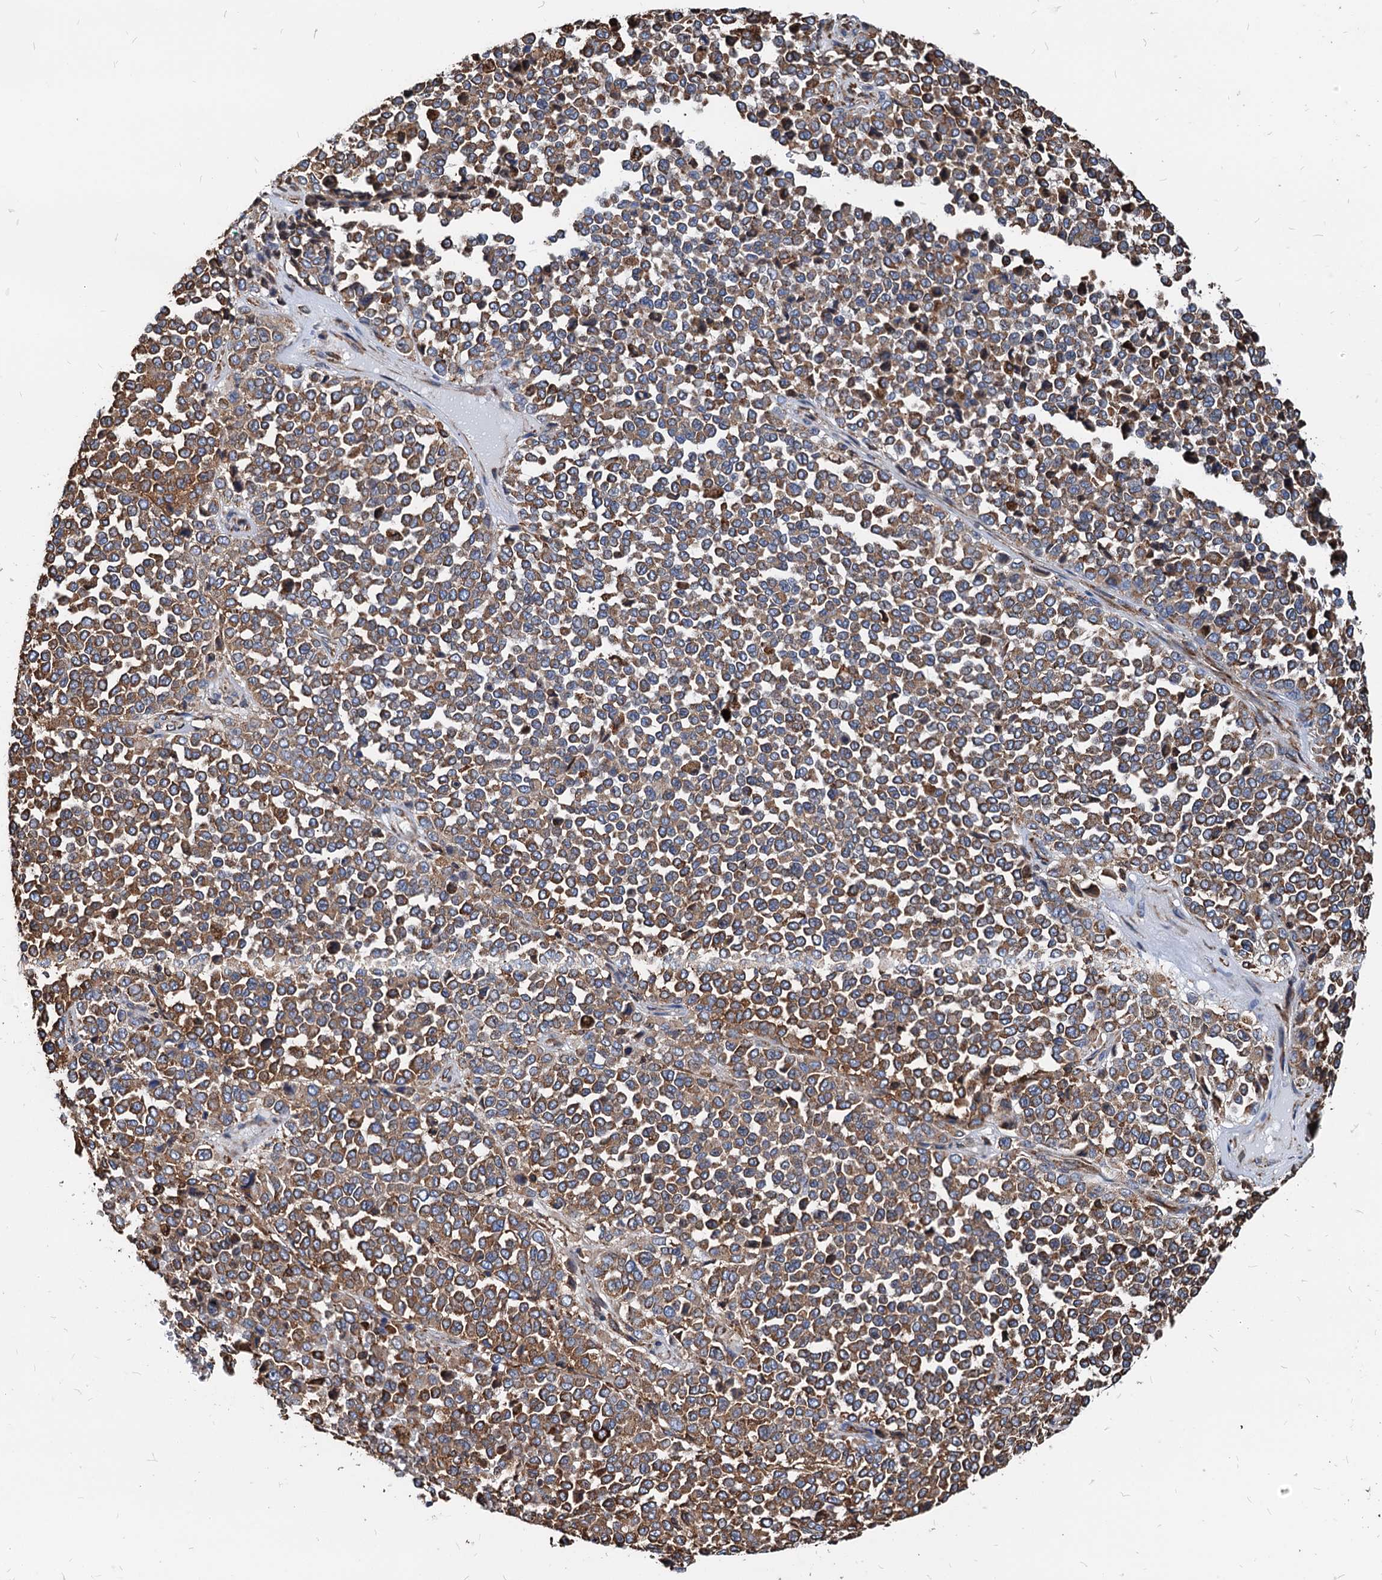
{"staining": {"intensity": "moderate", "quantity": ">75%", "location": "cytoplasmic/membranous"}, "tissue": "melanoma", "cell_type": "Tumor cells", "image_type": "cancer", "snomed": [{"axis": "morphology", "description": "Malignant melanoma, Metastatic site"}, {"axis": "topography", "description": "Pancreas"}], "caption": "Protein staining shows moderate cytoplasmic/membranous expression in approximately >75% of tumor cells in melanoma. Immunohistochemistry (ihc) stains the protein in brown and the nuclei are stained blue.", "gene": "HSPA5", "patient": {"sex": "female", "age": 30}}